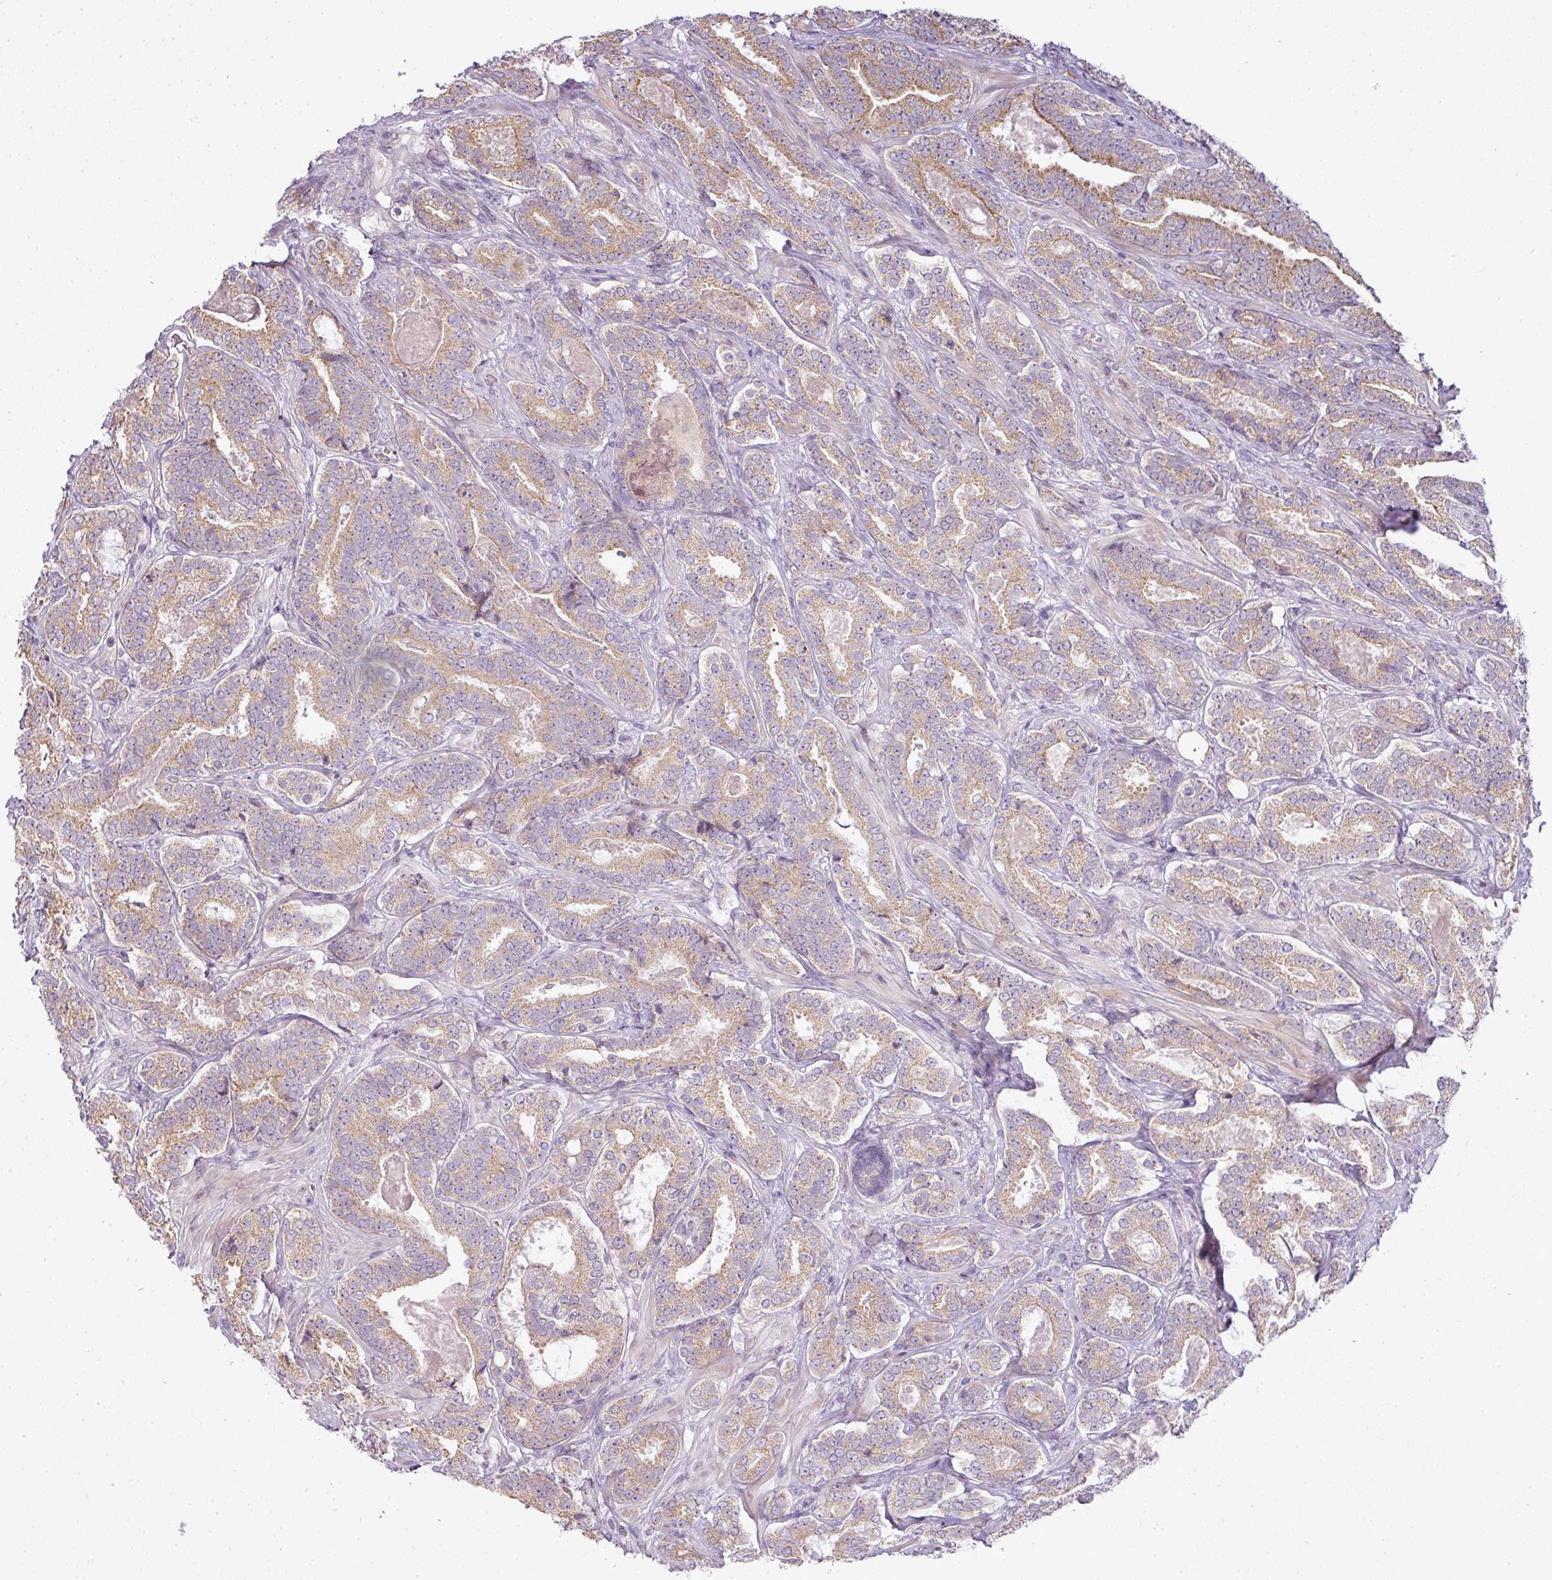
{"staining": {"intensity": "moderate", "quantity": ">75%", "location": "cytoplasmic/membranous"}, "tissue": "prostate cancer", "cell_type": "Tumor cells", "image_type": "cancer", "snomed": [{"axis": "morphology", "description": "Adenocarcinoma, High grade"}, {"axis": "topography", "description": "Prostate"}], "caption": "Immunohistochemistry (DAB (3,3'-diaminobenzidine)) staining of human prostate high-grade adenocarcinoma exhibits moderate cytoplasmic/membranous protein expression in approximately >75% of tumor cells. The protein of interest is stained brown, and the nuclei are stained in blue (DAB IHC with brightfield microscopy, high magnification).", "gene": "LY75", "patient": {"sex": "male", "age": 65}}